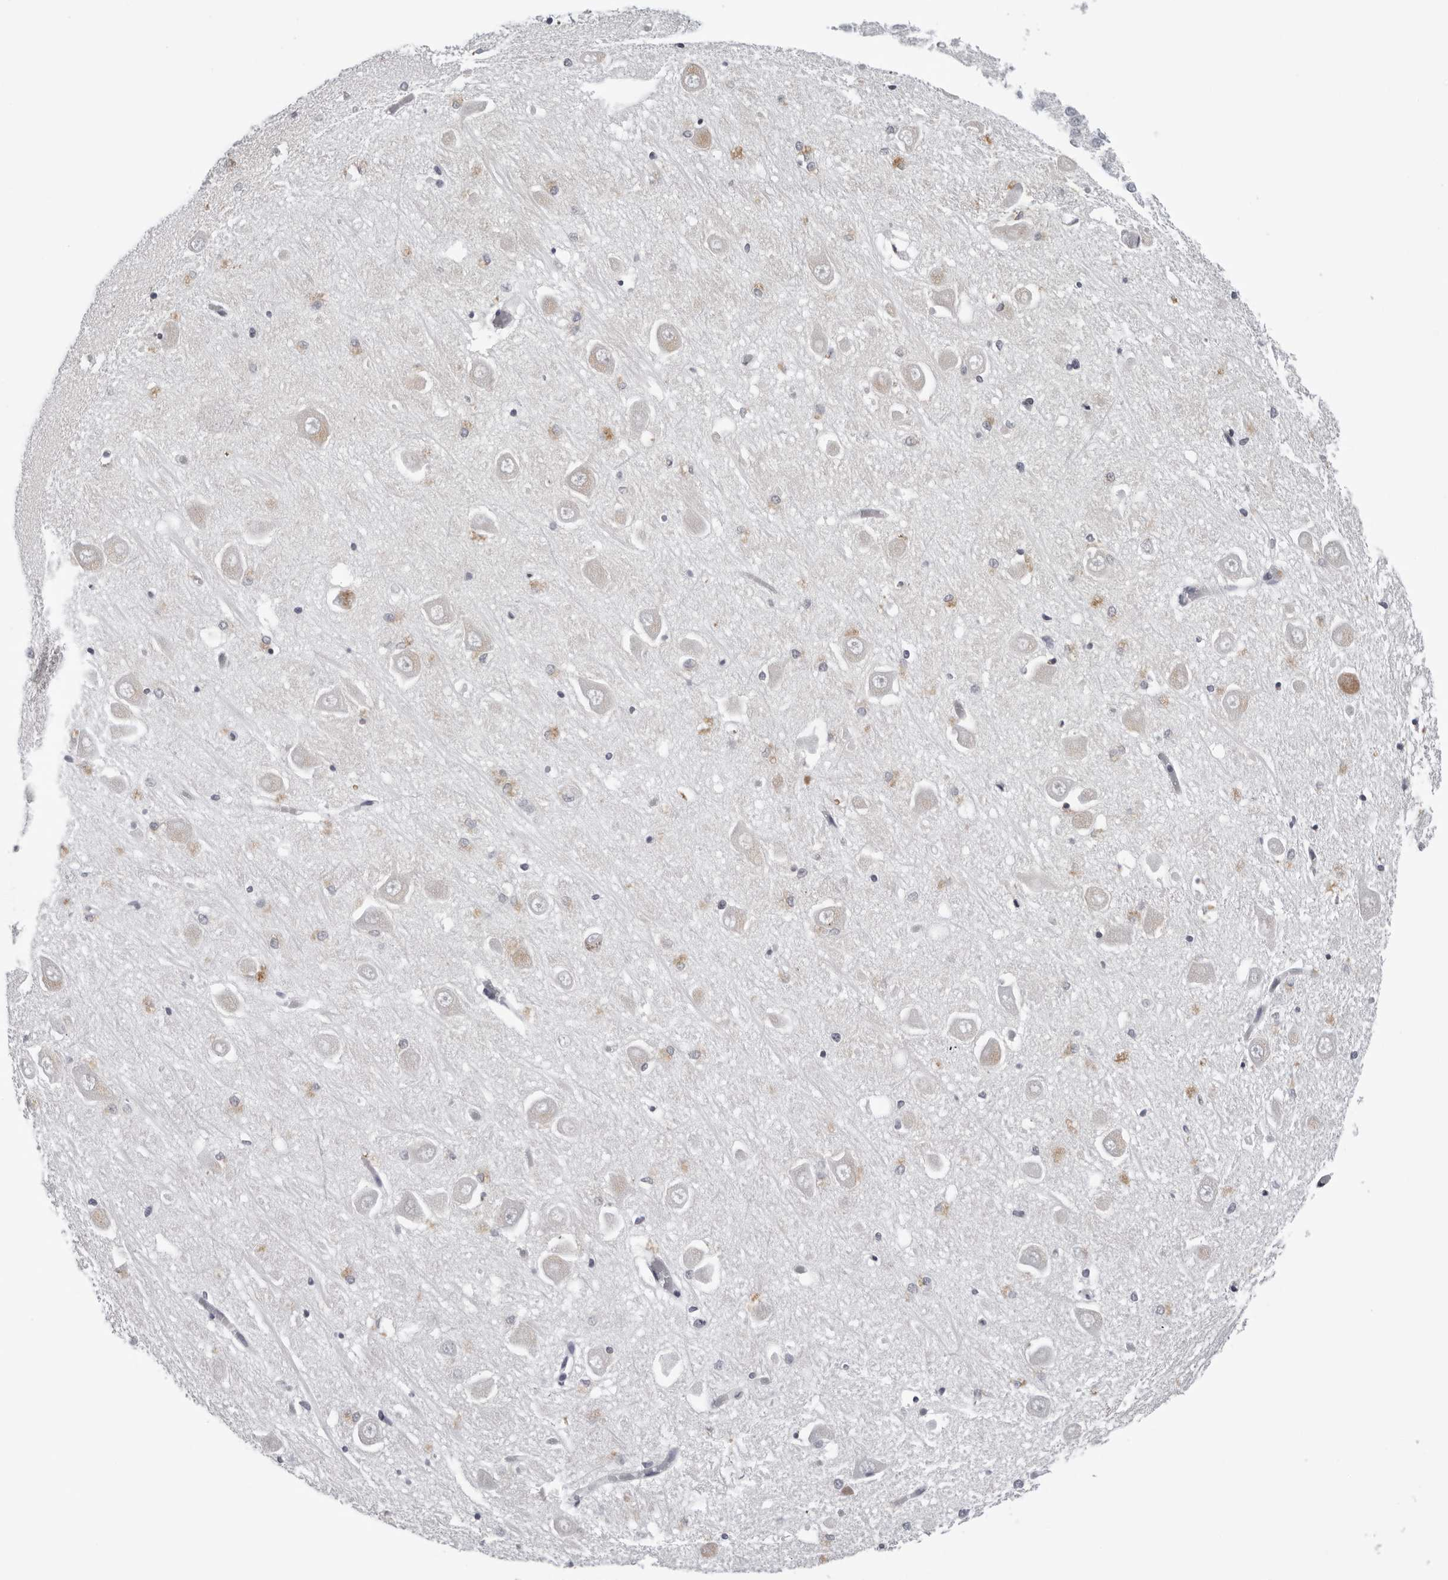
{"staining": {"intensity": "moderate", "quantity": "<25%", "location": "cytoplasmic/membranous"}, "tissue": "hippocampus", "cell_type": "Glial cells", "image_type": "normal", "snomed": [{"axis": "morphology", "description": "Normal tissue, NOS"}, {"axis": "topography", "description": "Hippocampus"}], "caption": "The histopathology image demonstrates immunohistochemical staining of normal hippocampus. There is moderate cytoplasmic/membranous expression is appreciated in approximately <25% of glial cells.", "gene": "CPT2", "patient": {"sex": "male", "age": 70}}